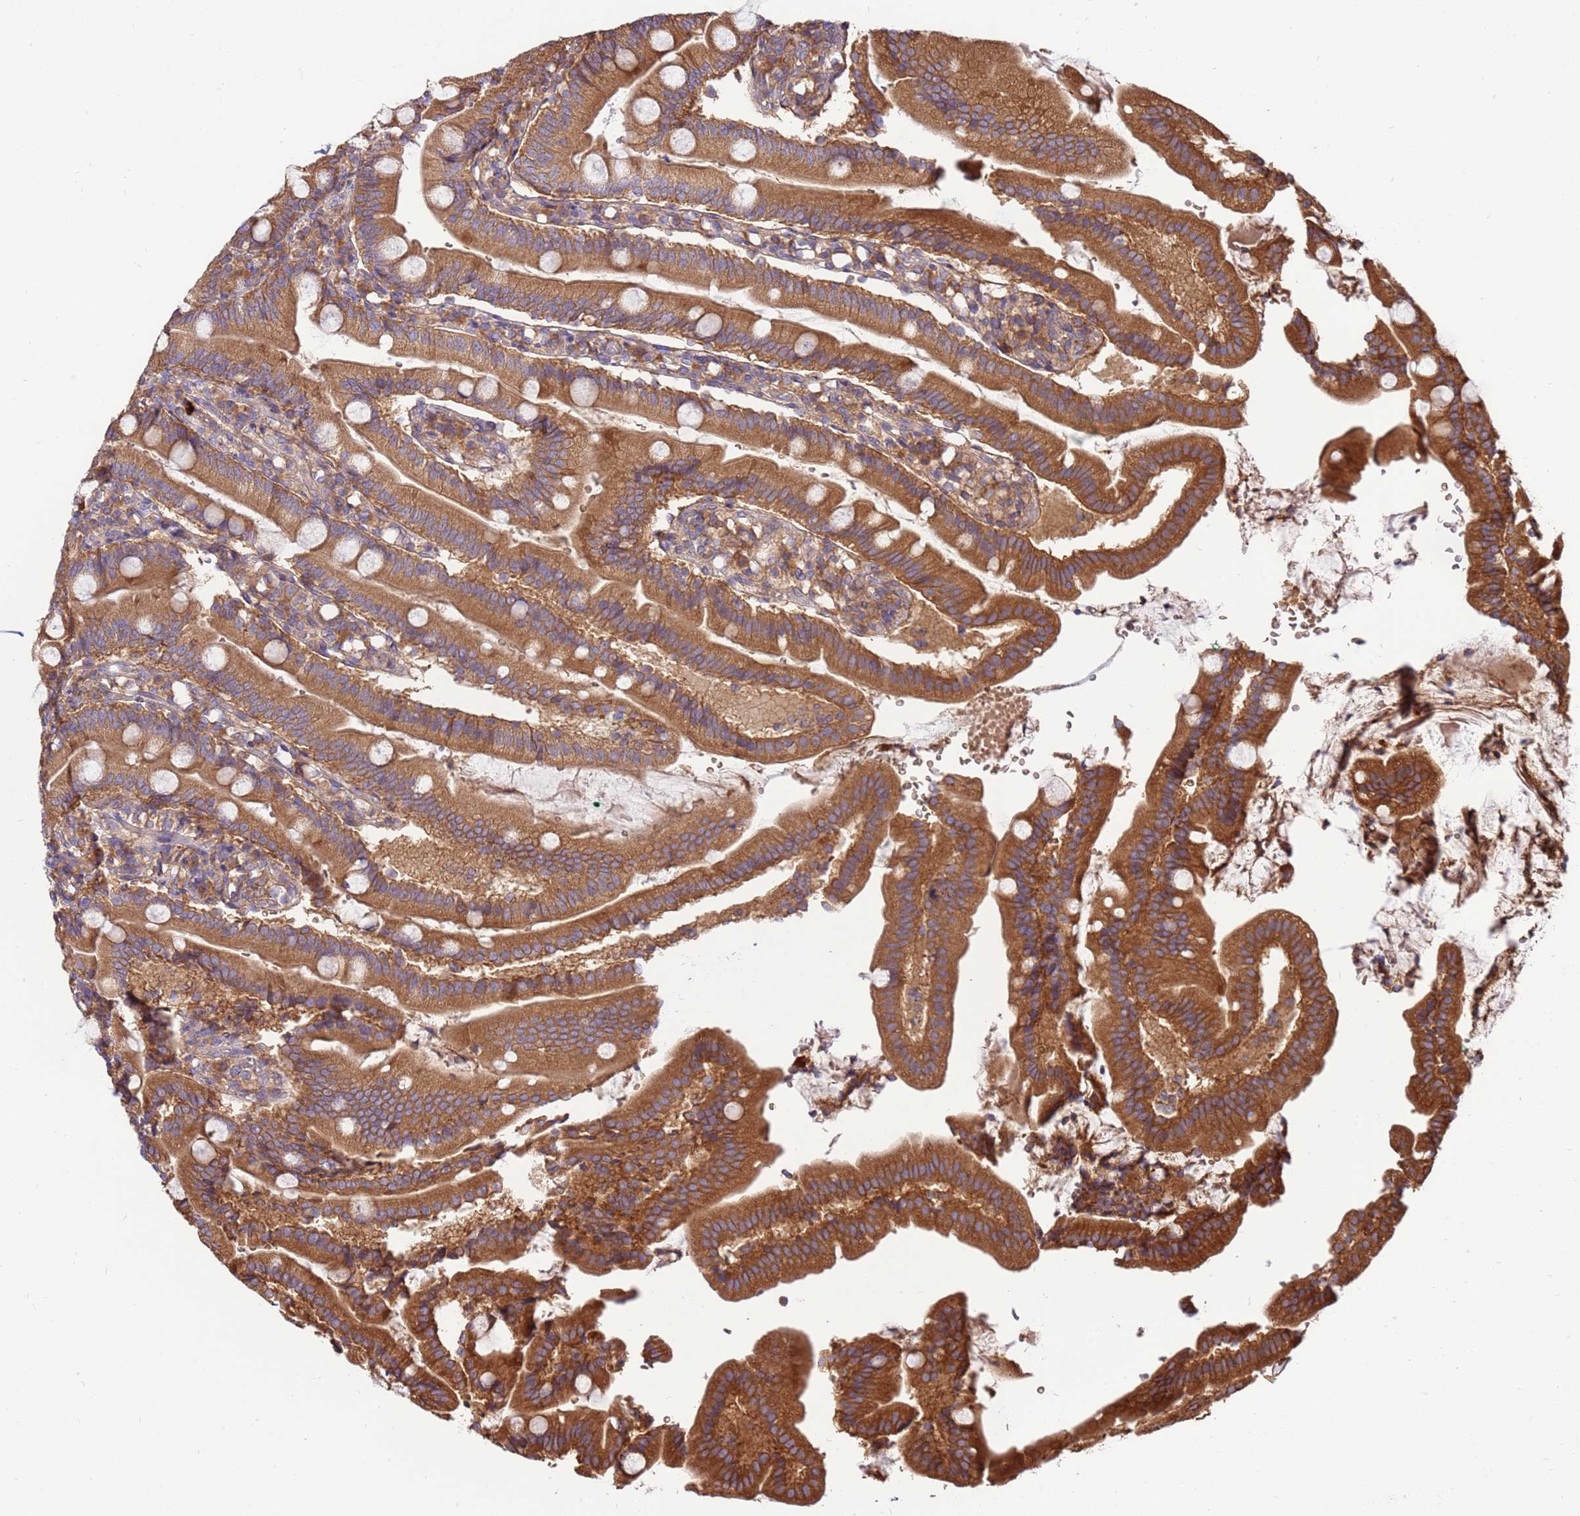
{"staining": {"intensity": "strong", "quantity": ">75%", "location": "cytoplasmic/membranous"}, "tissue": "duodenum", "cell_type": "Glandular cells", "image_type": "normal", "snomed": [{"axis": "morphology", "description": "Normal tissue, NOS"}, {"axis": "topography", "description": "Duodenum"}], "caption": "Strong cytoplasmic/membranous expression for a protein is seen in about >75% of glandular cells of normal duodenum using immunohistochemistry.", "gene": "SLC44A5", "patient": {"sex": "female", "age": 67}}